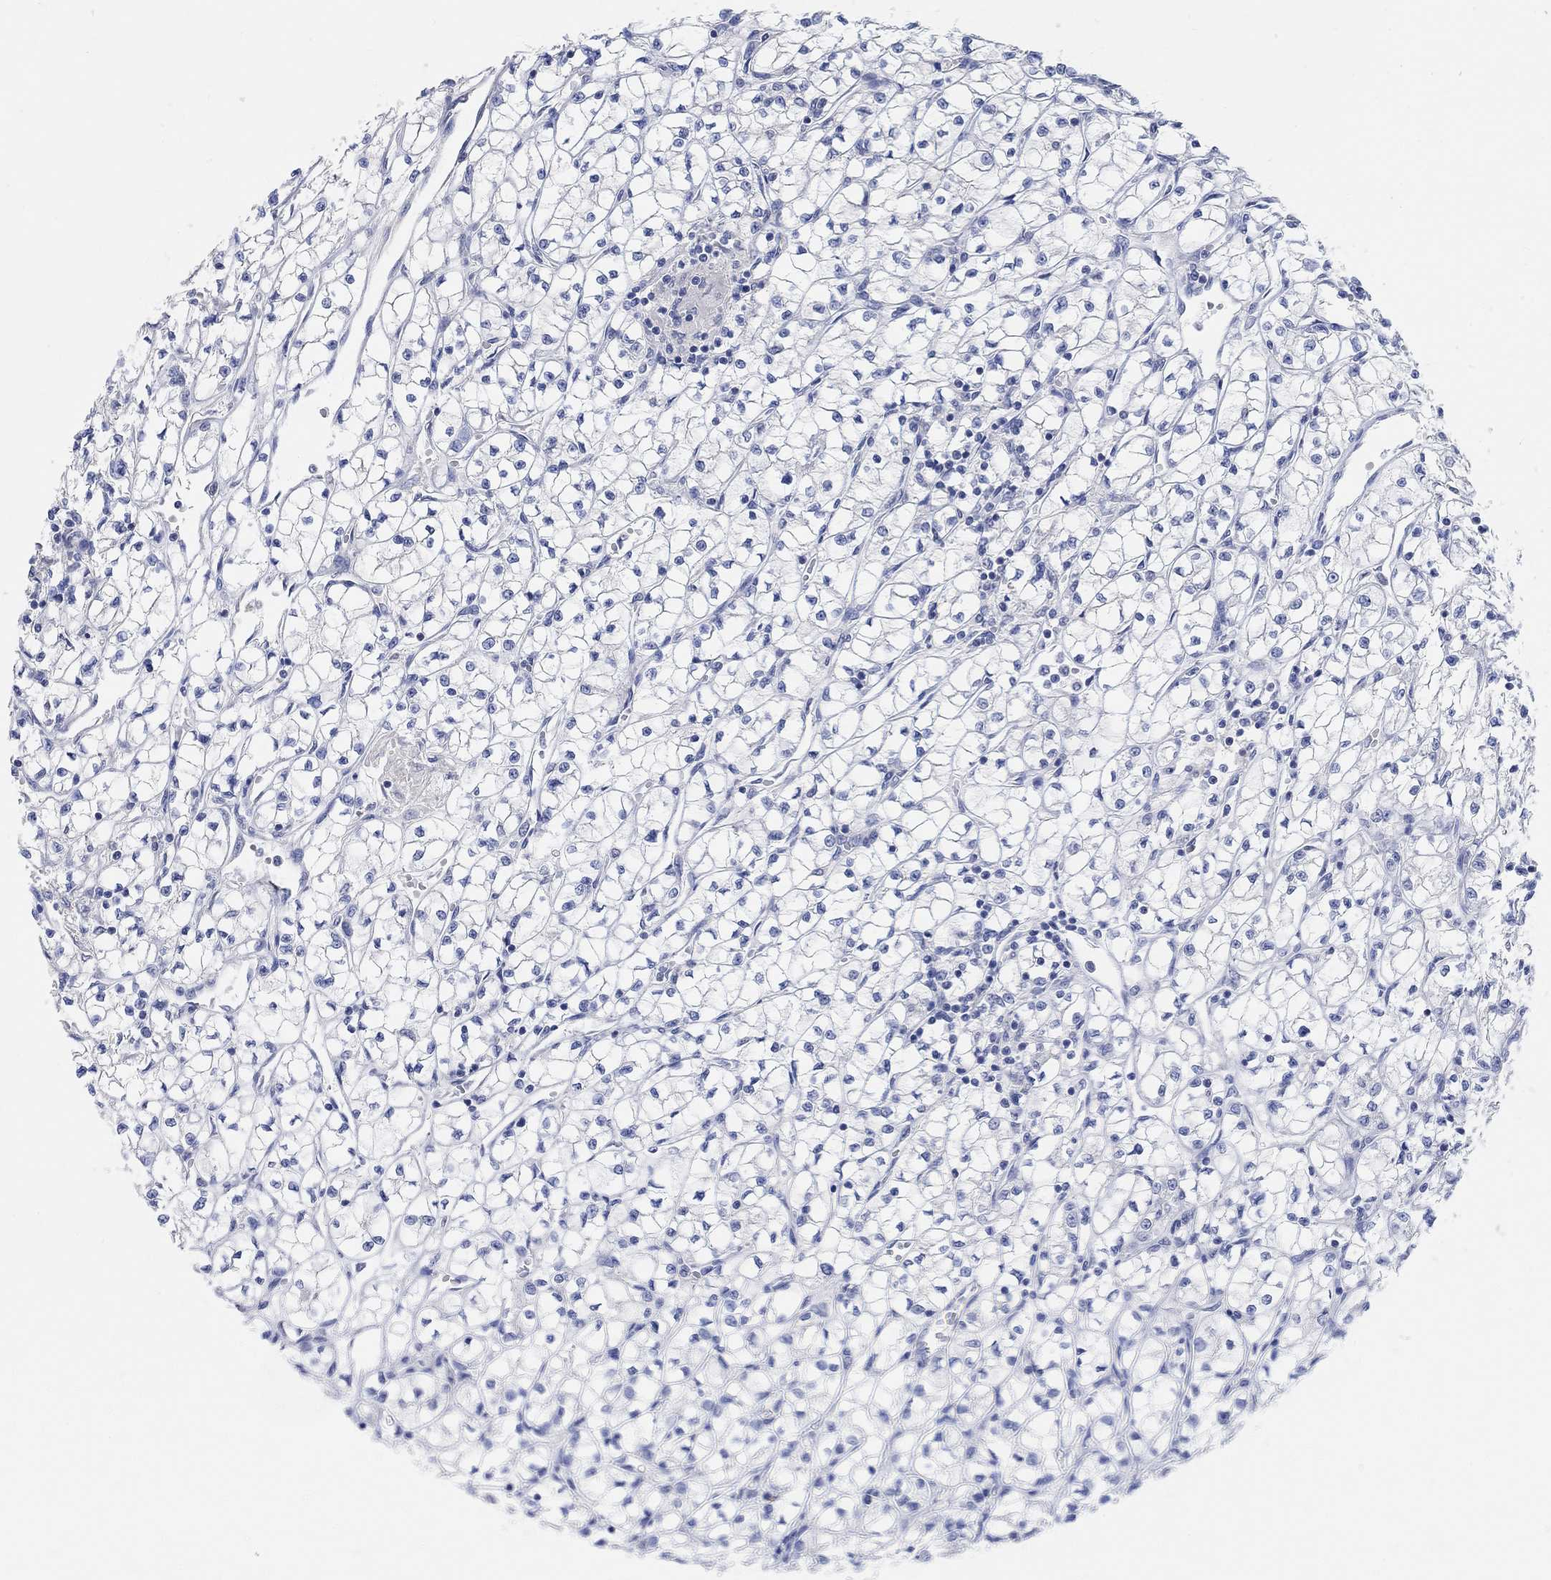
{"staining": {"intensity": "negative", "quantity": "none", "location": "none"}, "tissue": "renal cancer", "cell_type": "Tumor cells", "image_type": "cancer", "snomed": [{"axis": "morphology", "description": "Adenocarcinoma, NOS"}, {"axis": "topography", "description": "Kidney"}], "caption": "DAB immunohistochemical staining of renal cancer (adenocarcinoma) demonstrates no significant staining in tumor cells.", "gene": "NLRP14", "patient": {"sex": "female", "age": 64}}